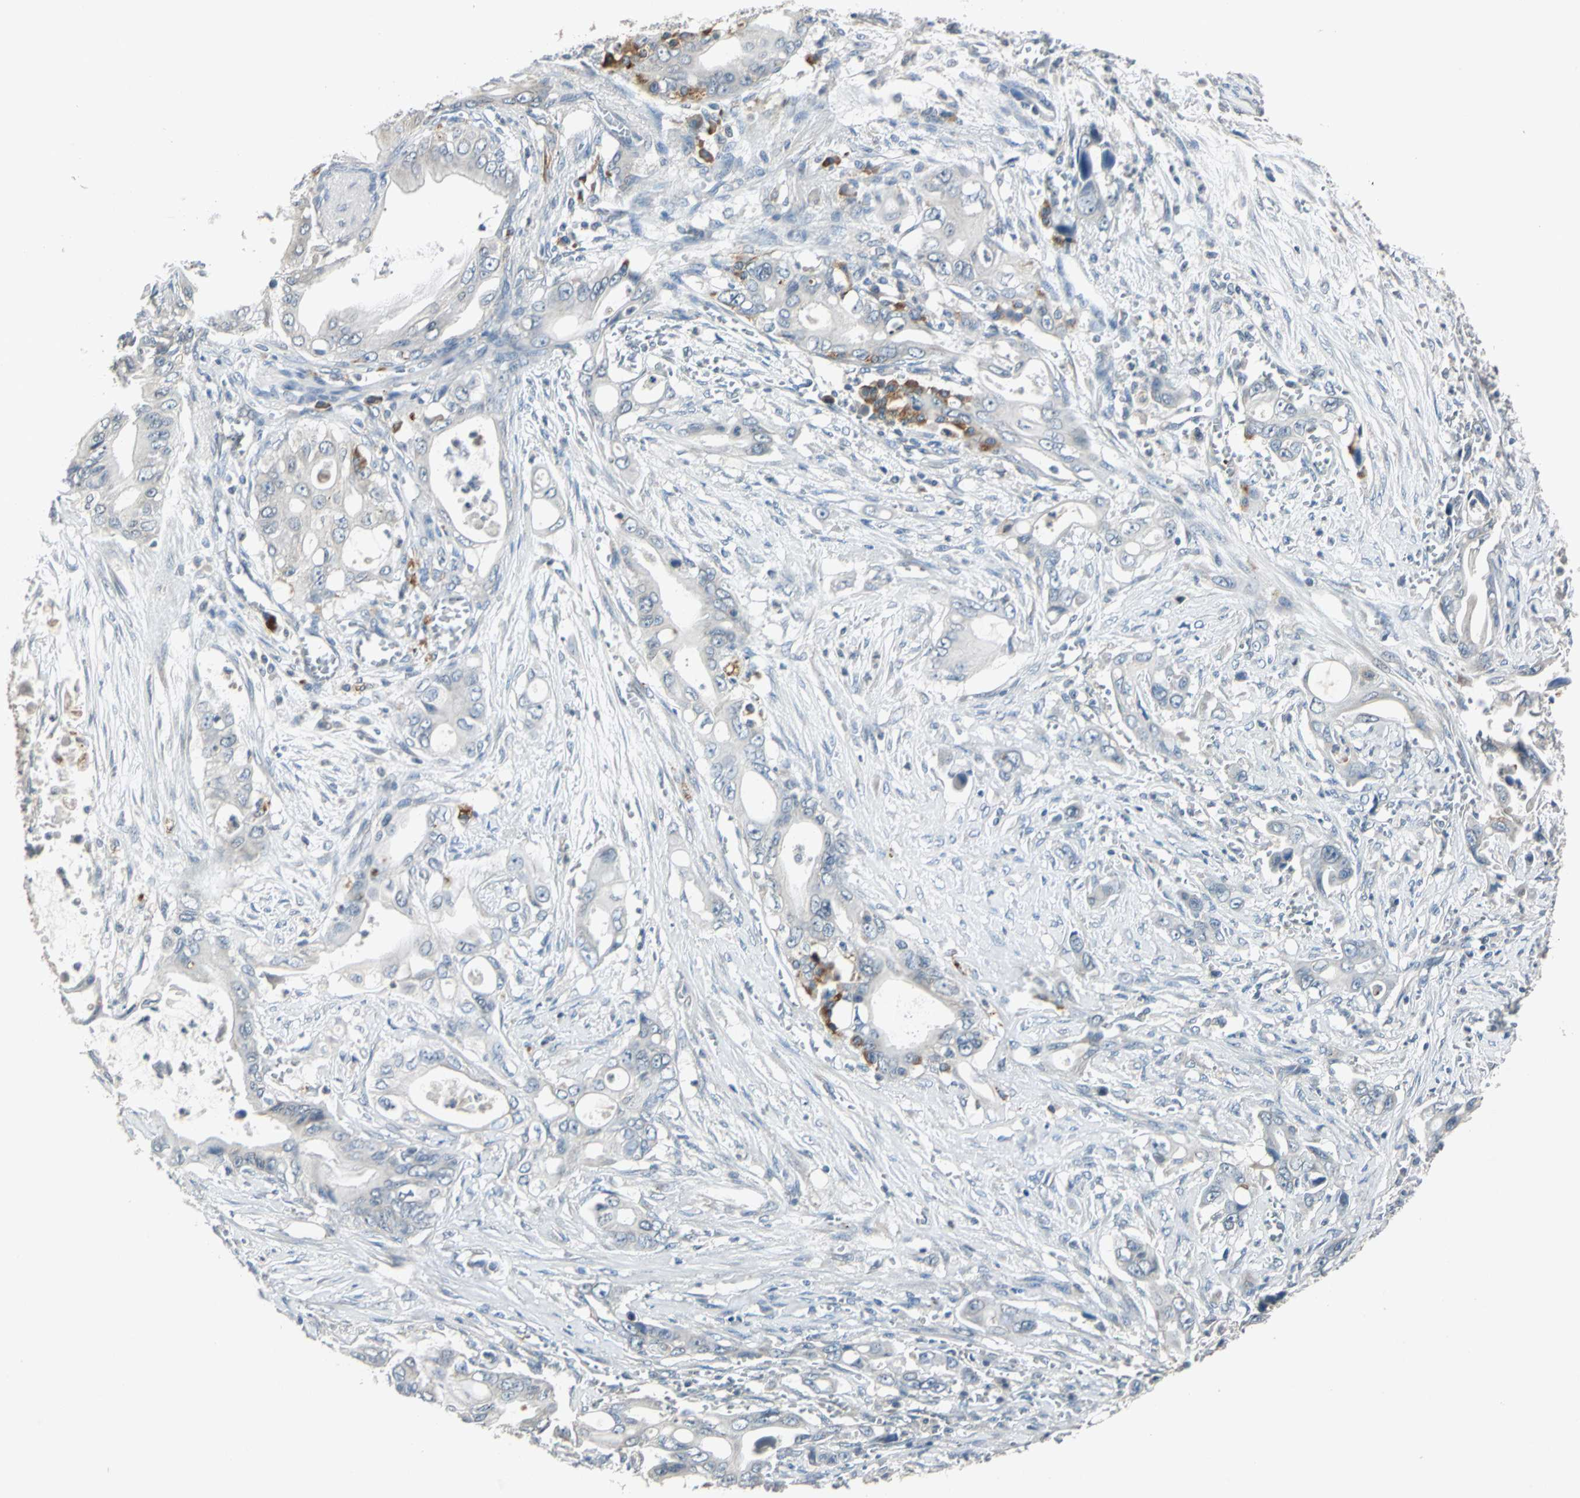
{"staining": {"intensity": "negative", "quantity": "none", "location": "none"}, "tissue": "pancreatic cancer", "cell_type": "Tumor cells", "image_type": "cancer", "snomed": [{"axis": "morphology", "description": "Adenocarcinoma, NOS"}, {"axis": "topography", "description": "Pancreas"}], "caption": "Immunohistochemistry (IHC) of human pancreatic cancer shows no expression in tumor cells. Nuclei are stained in blue.", "gene": "SLC2A13", "patient": {"sex": "male", "age": 59}}